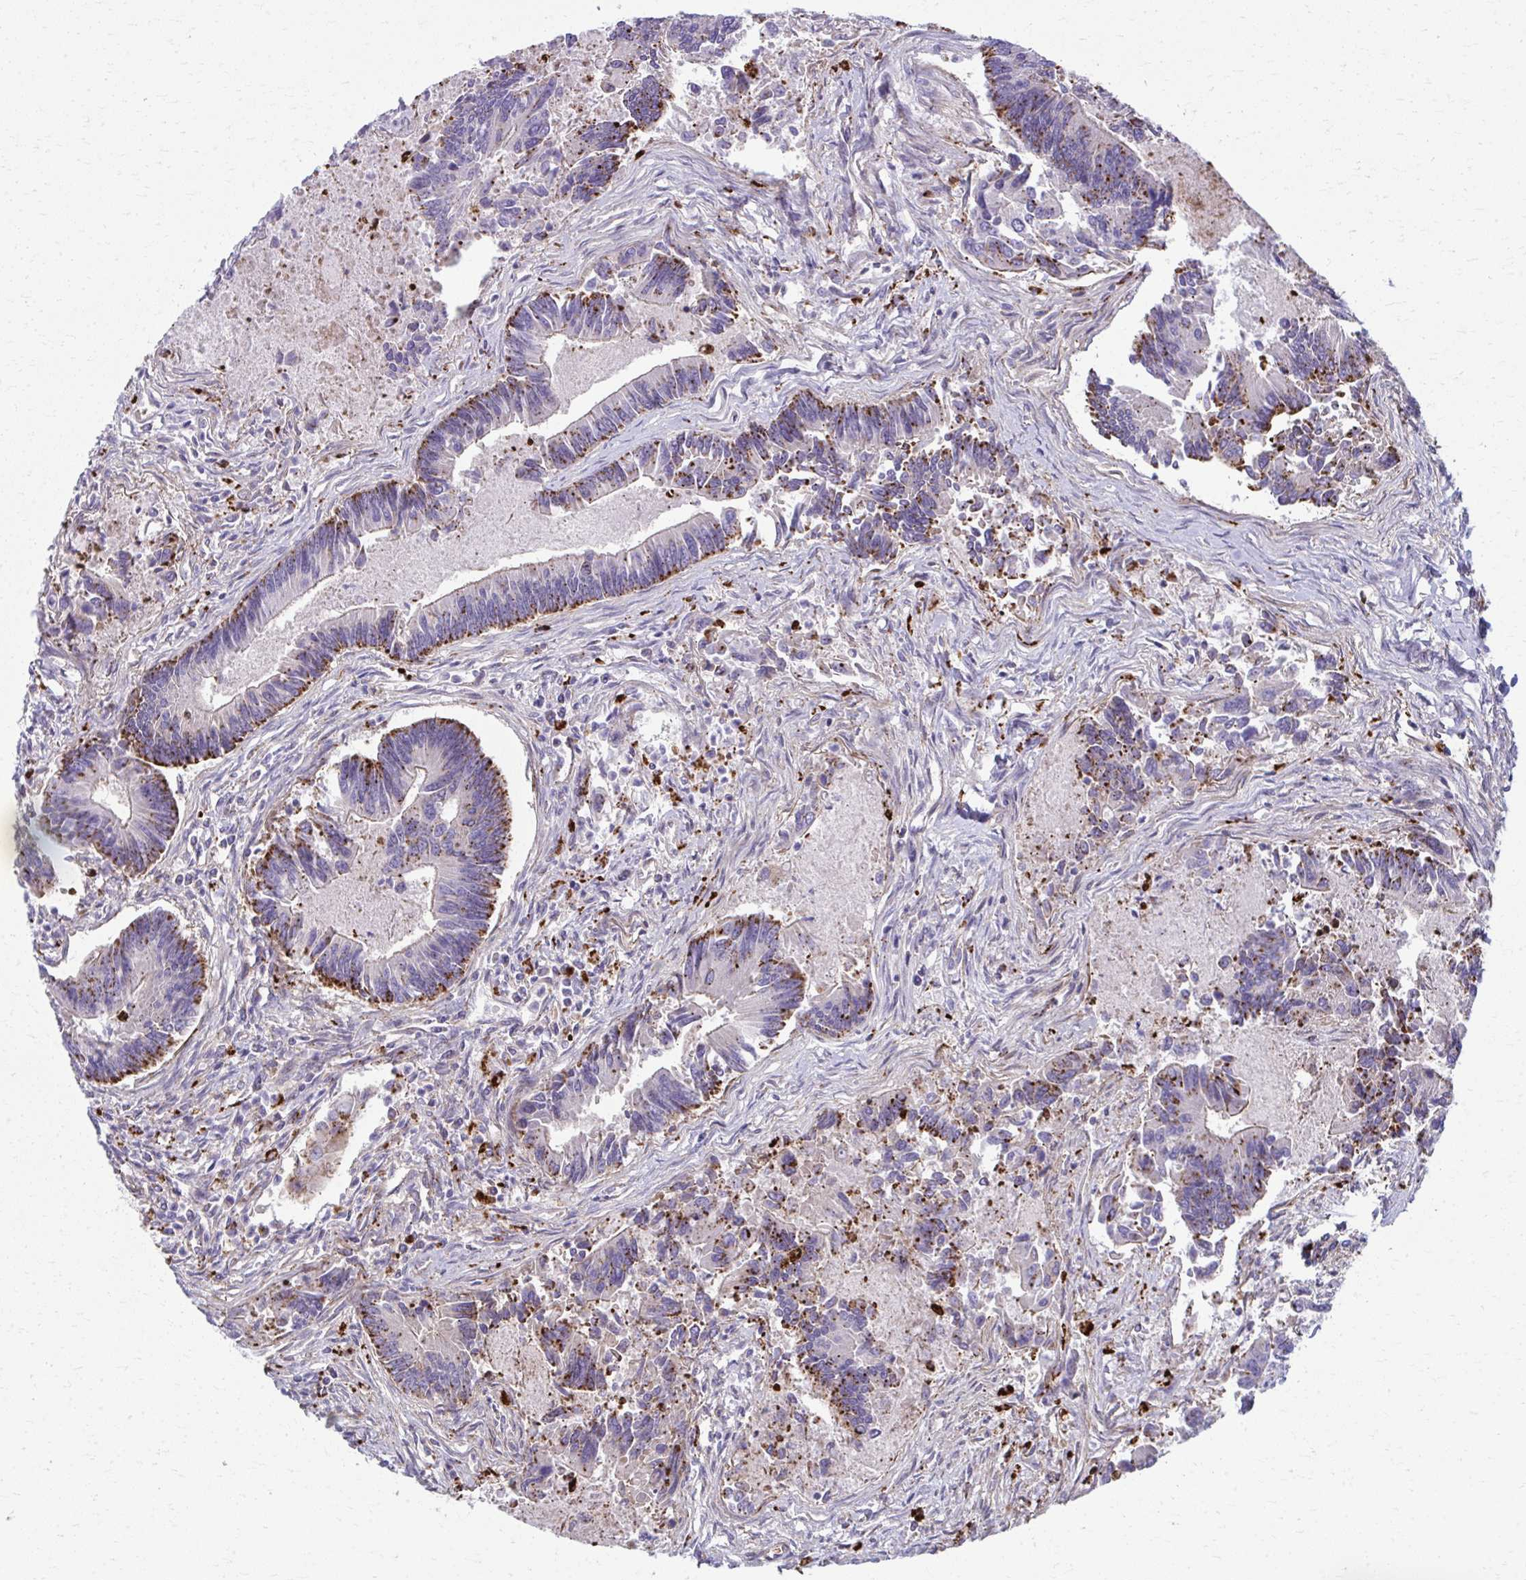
{"staining": {"intensity": "strong", "quantity": "25%-75%", "location": "cytoplasmic/membranous"}, "tissue": "colorectal cancer", "cell_type": "Tumor cells", "image_type": "cancer", "snomed": [{"axis": "morphology", "description": "Adenocarcinoma, NOS"}, {"axis": "topography", "description": "Colon"}], "caption": "The micrograph demonstrates staining of colorectal cancer, revealing strong cytoplasmic/membranous protein expression (brown color) within tumor cells.", "gene": "LRRC4B", "patient": {"sex": "female", "age": 67}}